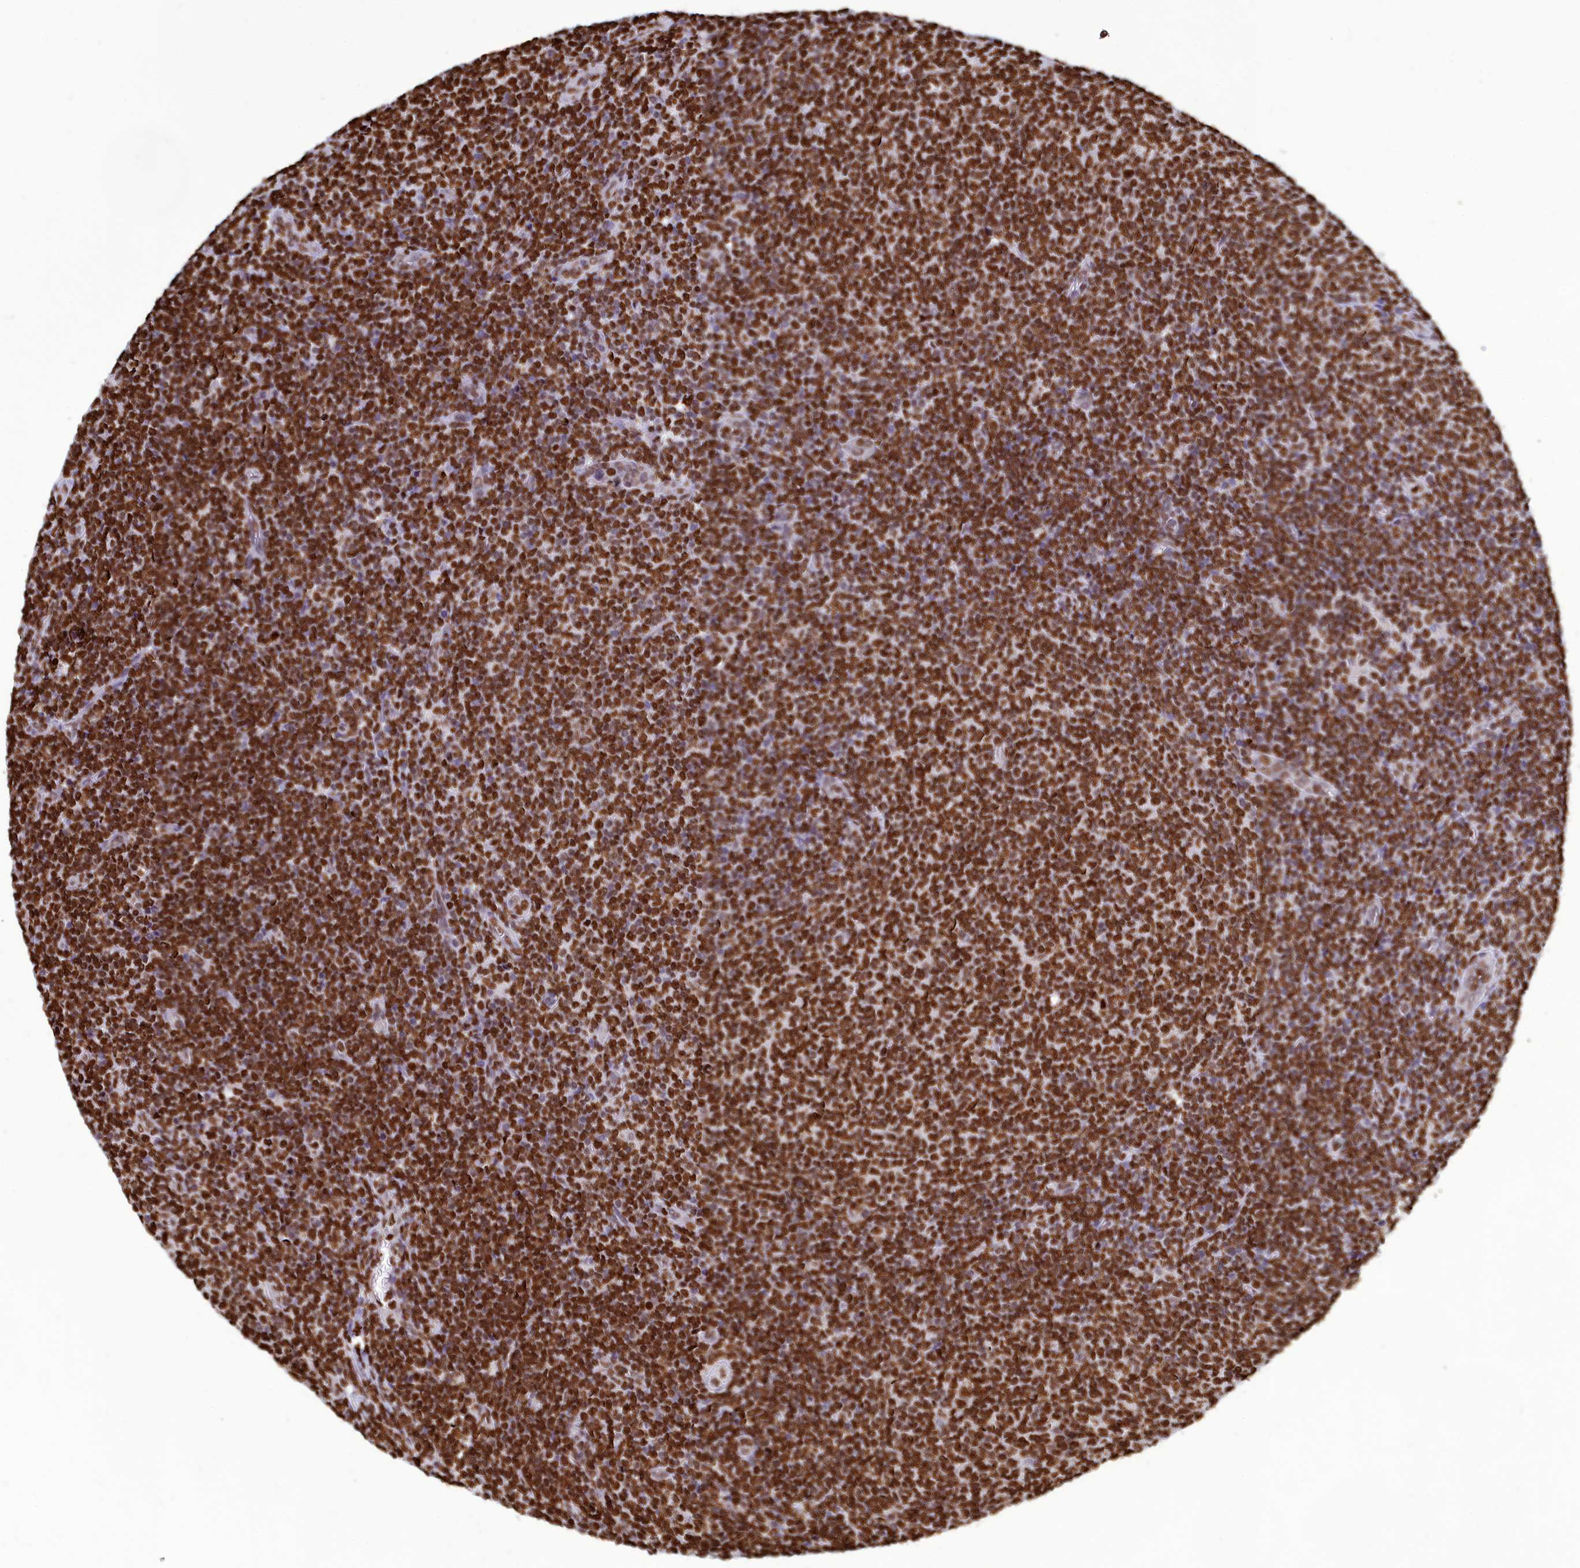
{"staining": {"intensity": "strong", "quantity": ">75%", "location": "nuclear"}, "tissue": "lymphoma", "cell_type": "Tumor cells", "image_type": "cancer", "snomed": [{"axis": "morphology", "description": "Malignant lymphoma, non-Hodgkin's type, Low grade"}, {"axis": "topography", "description": "Lymph node"}], "caption": "Low-grade malignant lymphoma, non-Hodgkin's type tissue shows strong nuclear expression in about >75% of tumor cells", "gene": "AKAP17A", "patient": {"sex": "male", "age": 66}}